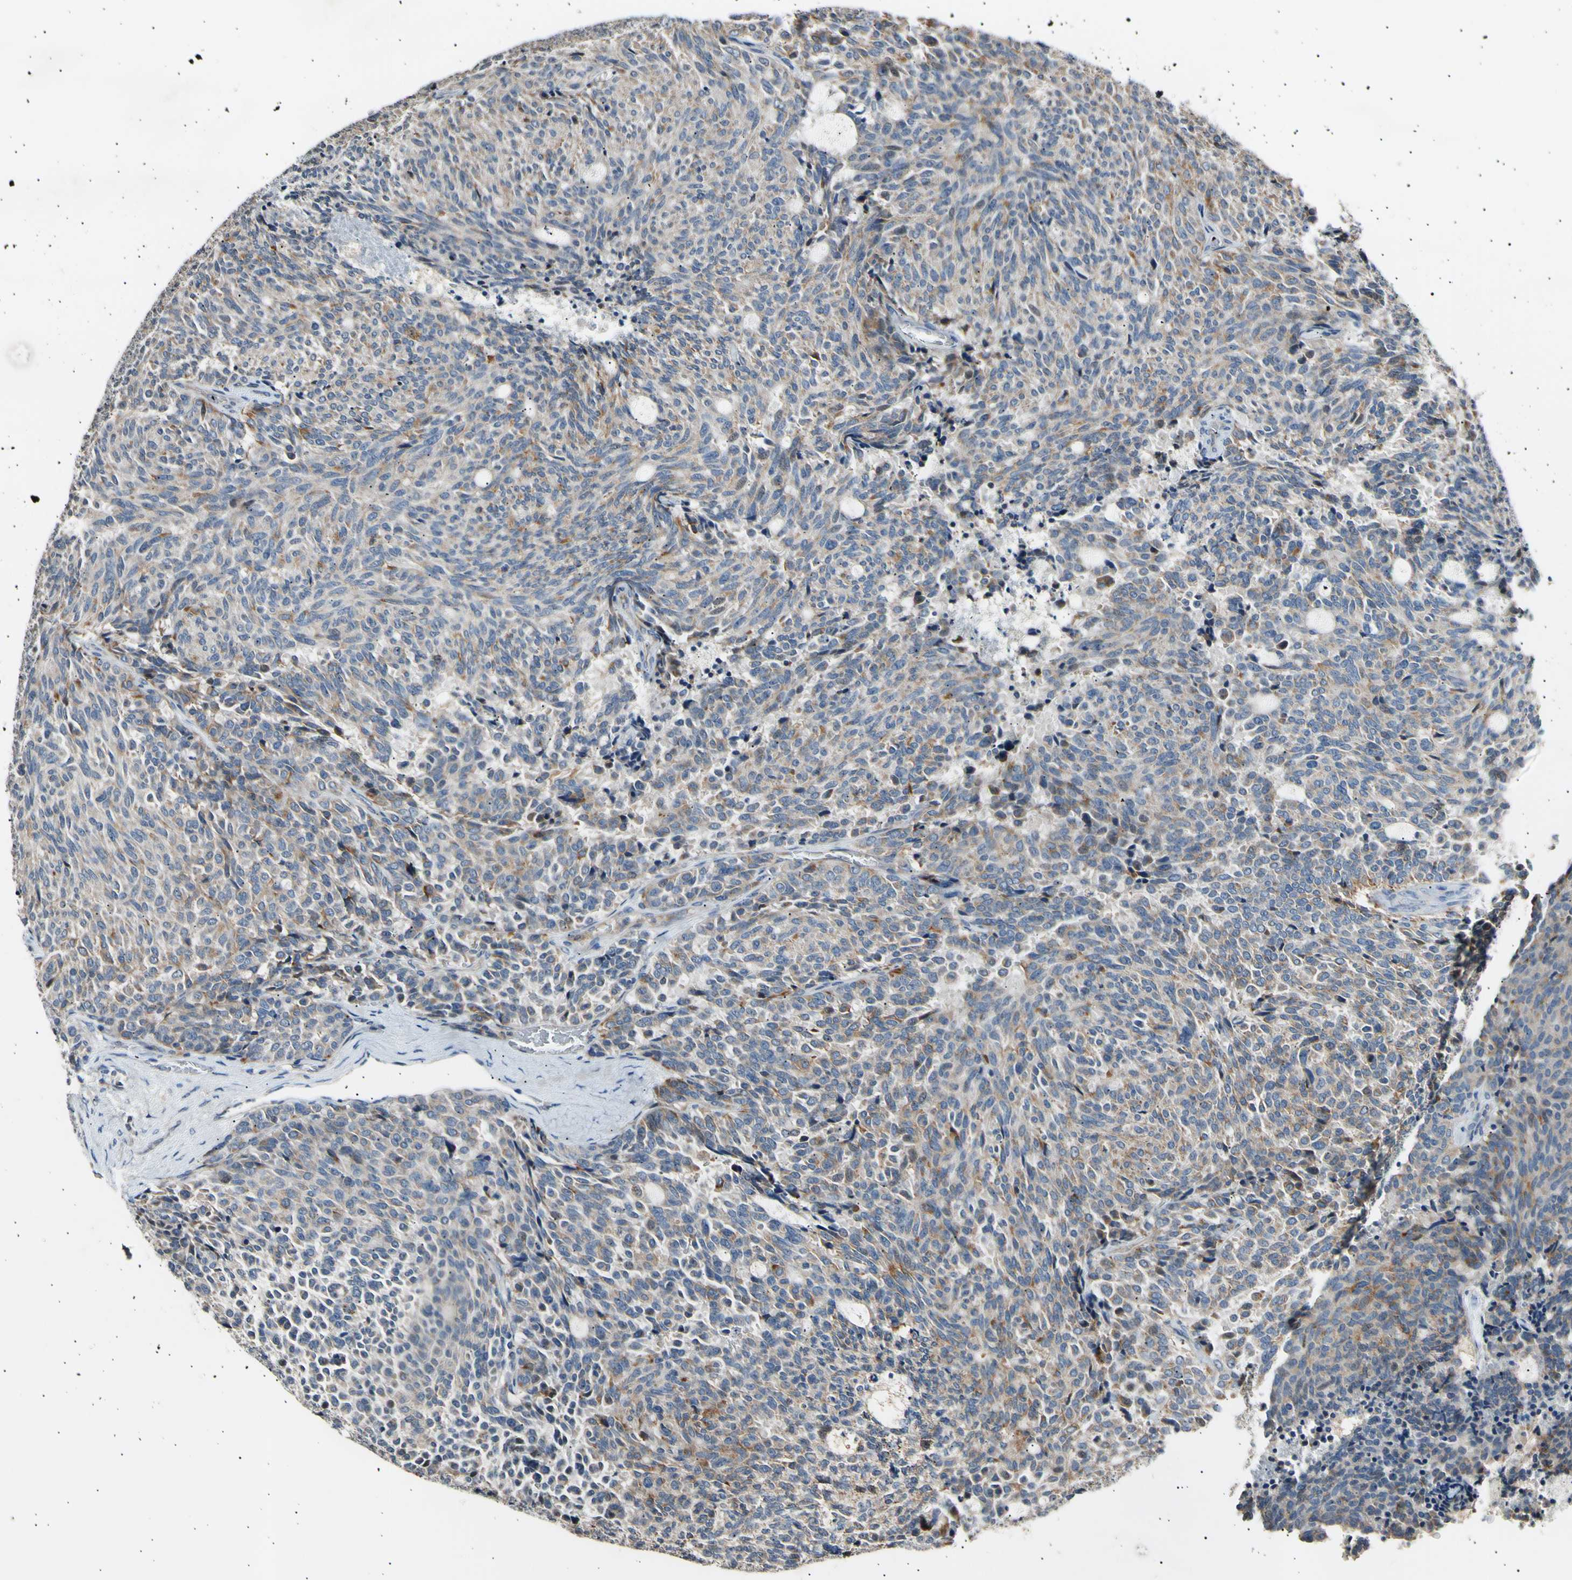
{"staining": {"intensity": "moderate", "quantity": ">75%", "location": "cytoplasmic/membranous"}, "tissue": "carcinoid", "cell_type": "Tumor cells", "image_type": "cancer", "snomed": [{"axis": "morphology", "description": "Carcinoid, malignant, NOS"}, {"axis": "topography", "description": "Pancreas"}], "caption": "The immunohistochemical stain labels moderate cytoplasmic/membranous staining in tumor cells of carcinoid (malignant) tissue. The protein is shown in brown color, while the nuclei are stained blue.", "gene": "ITGA6", "patient": {"sex": "female", "age": 54}}